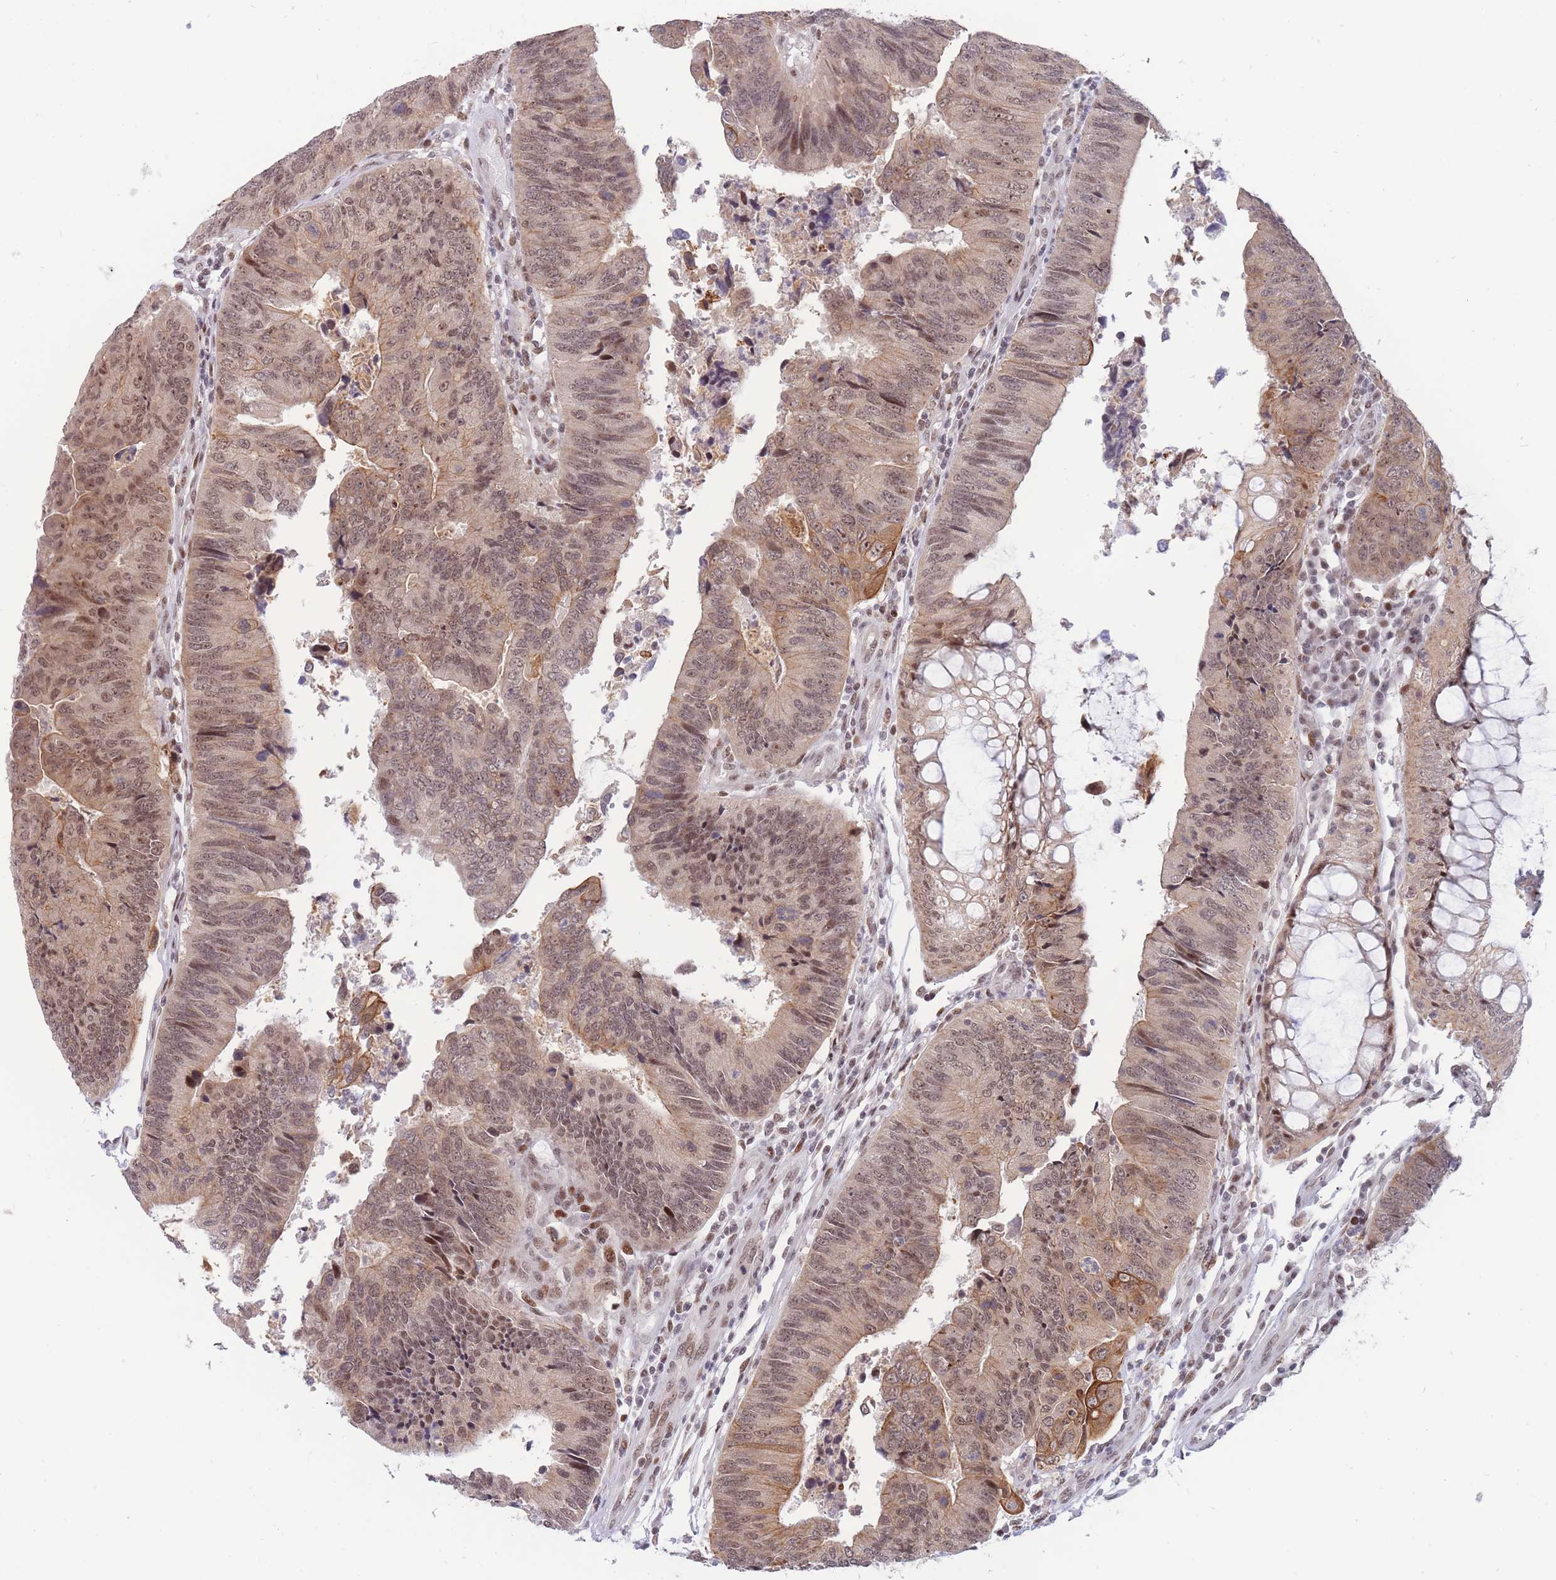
{"staining": {"intensity": "moderate", "quantity": ">75%", "location": "cytoplasmic/membranous,nuclear"}, "tissue": "colorectal cancer", "cell_type": "Tumor cells", "image_type": "cancer", "snomed": [{"axis": "morphology", "description": "Adenocarcinoma, NOS"}, {"axis": "topography", "description": "Colon"}], "caption": "IHC image of human colorectal cancer stained for a protein (brown), which exhibits medium levels of moderate cytoplasmic/membranous and nuclear expression in approximately >75% of tumor cells.", "gene": "TARBP2", "patient": {"sex": "female", "age": 67}}